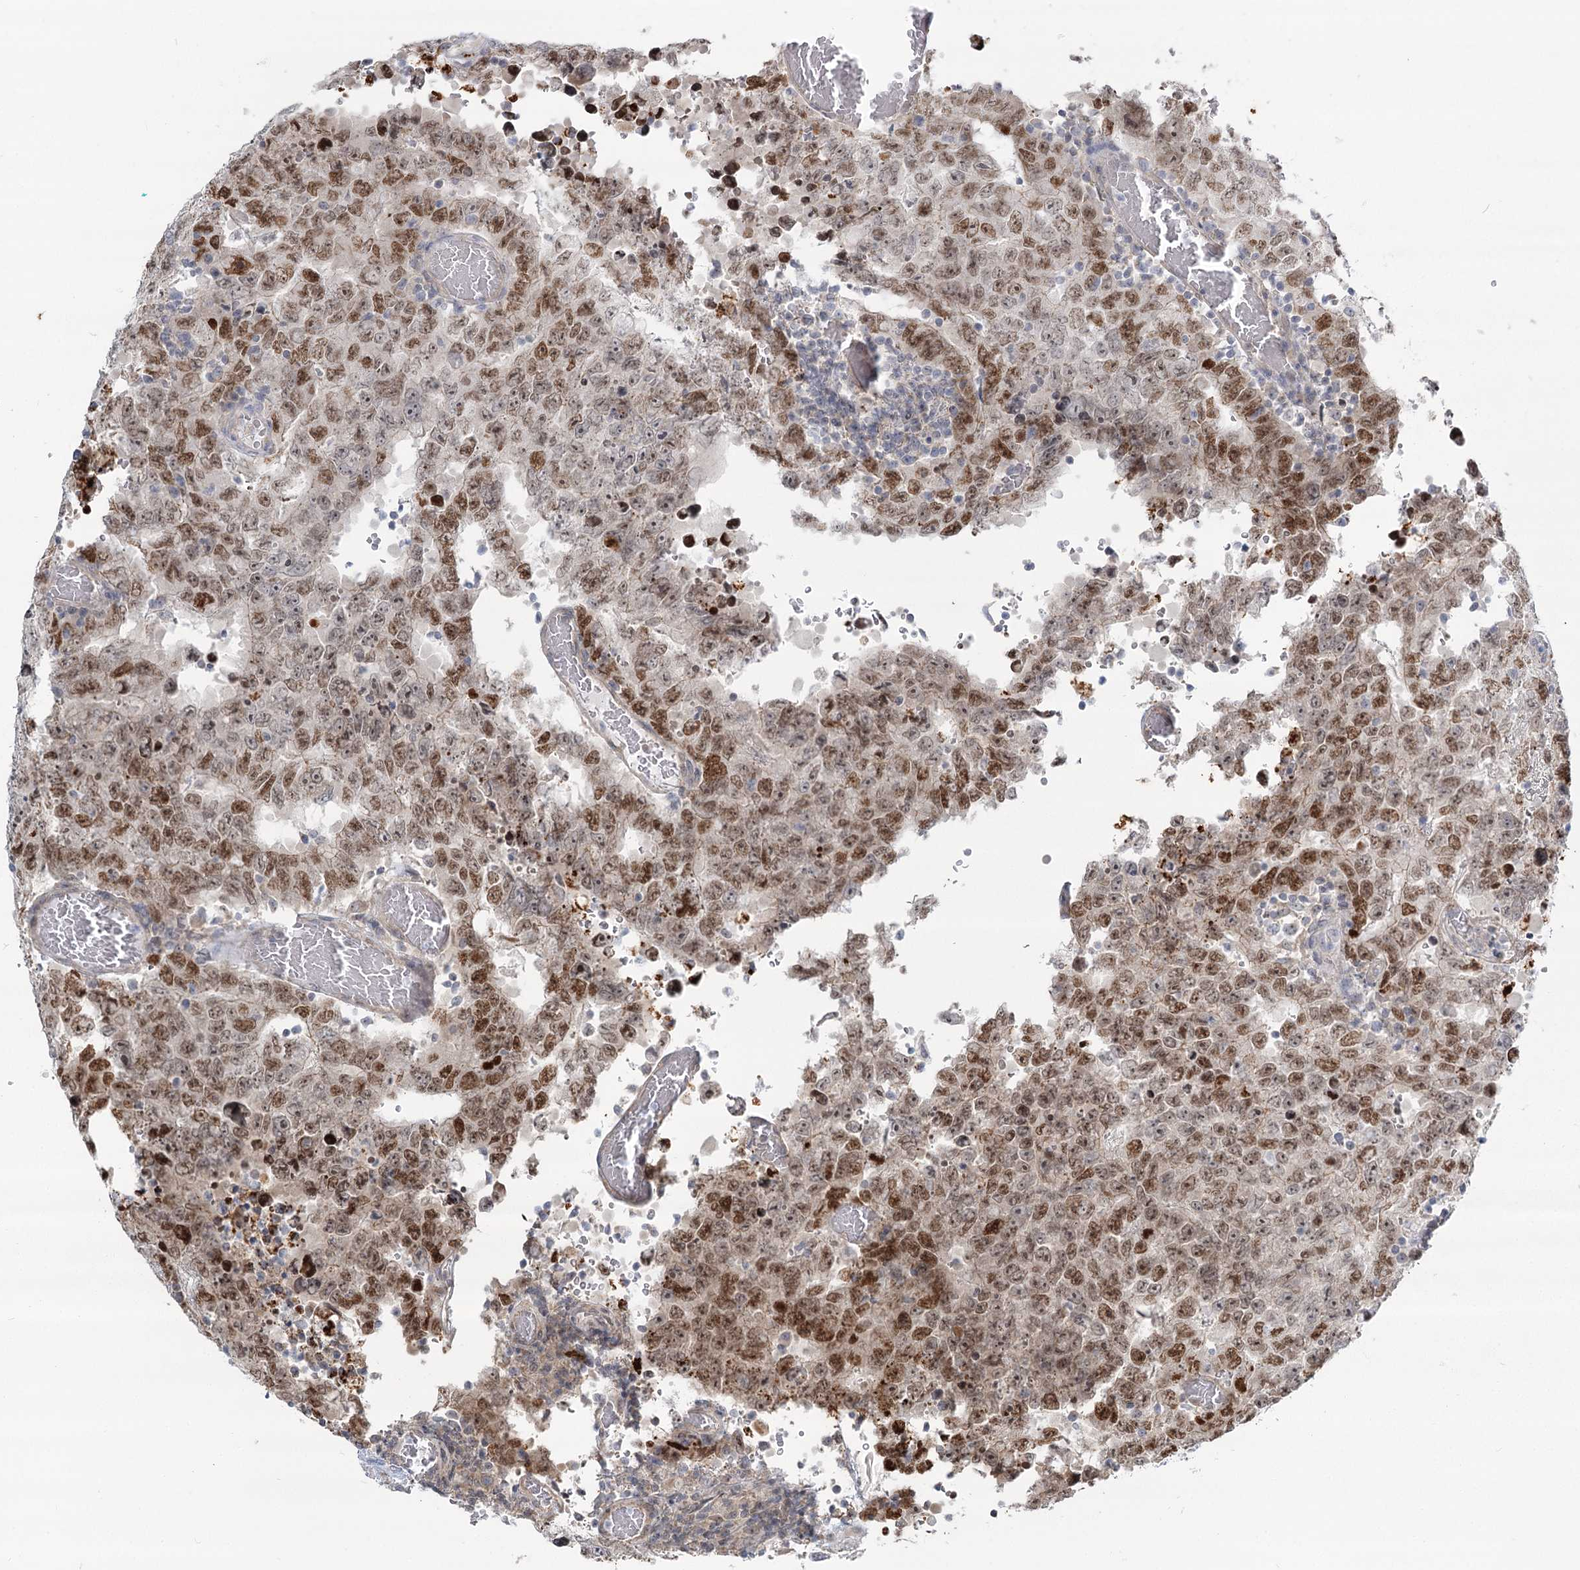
{"staining": {"intensity": "moderate", "quantity": "25%-75%", "location": "nuclear"}, "tissue": "testis cancer", "cell_type": "Tumor cells", "image_type": "cancer", "snomed": [{"axis": "morphology", "description": "Carcinoma, Embryonal, NOS"}, {"axis": "topography", "description": "Testis"}], "caption": "DAB (3,3'-diaminobenzidine) immunohistochemical staining of testis cancer (embryonal carcinoma) reveals moderate nuclear protein expression in about 25%-75% of tumor cells. (brown staining indicates protein expression, while blue staining denotes nuclei).", "gene": "SPINK13", "patient": {"sex": "male", "age": 26}}